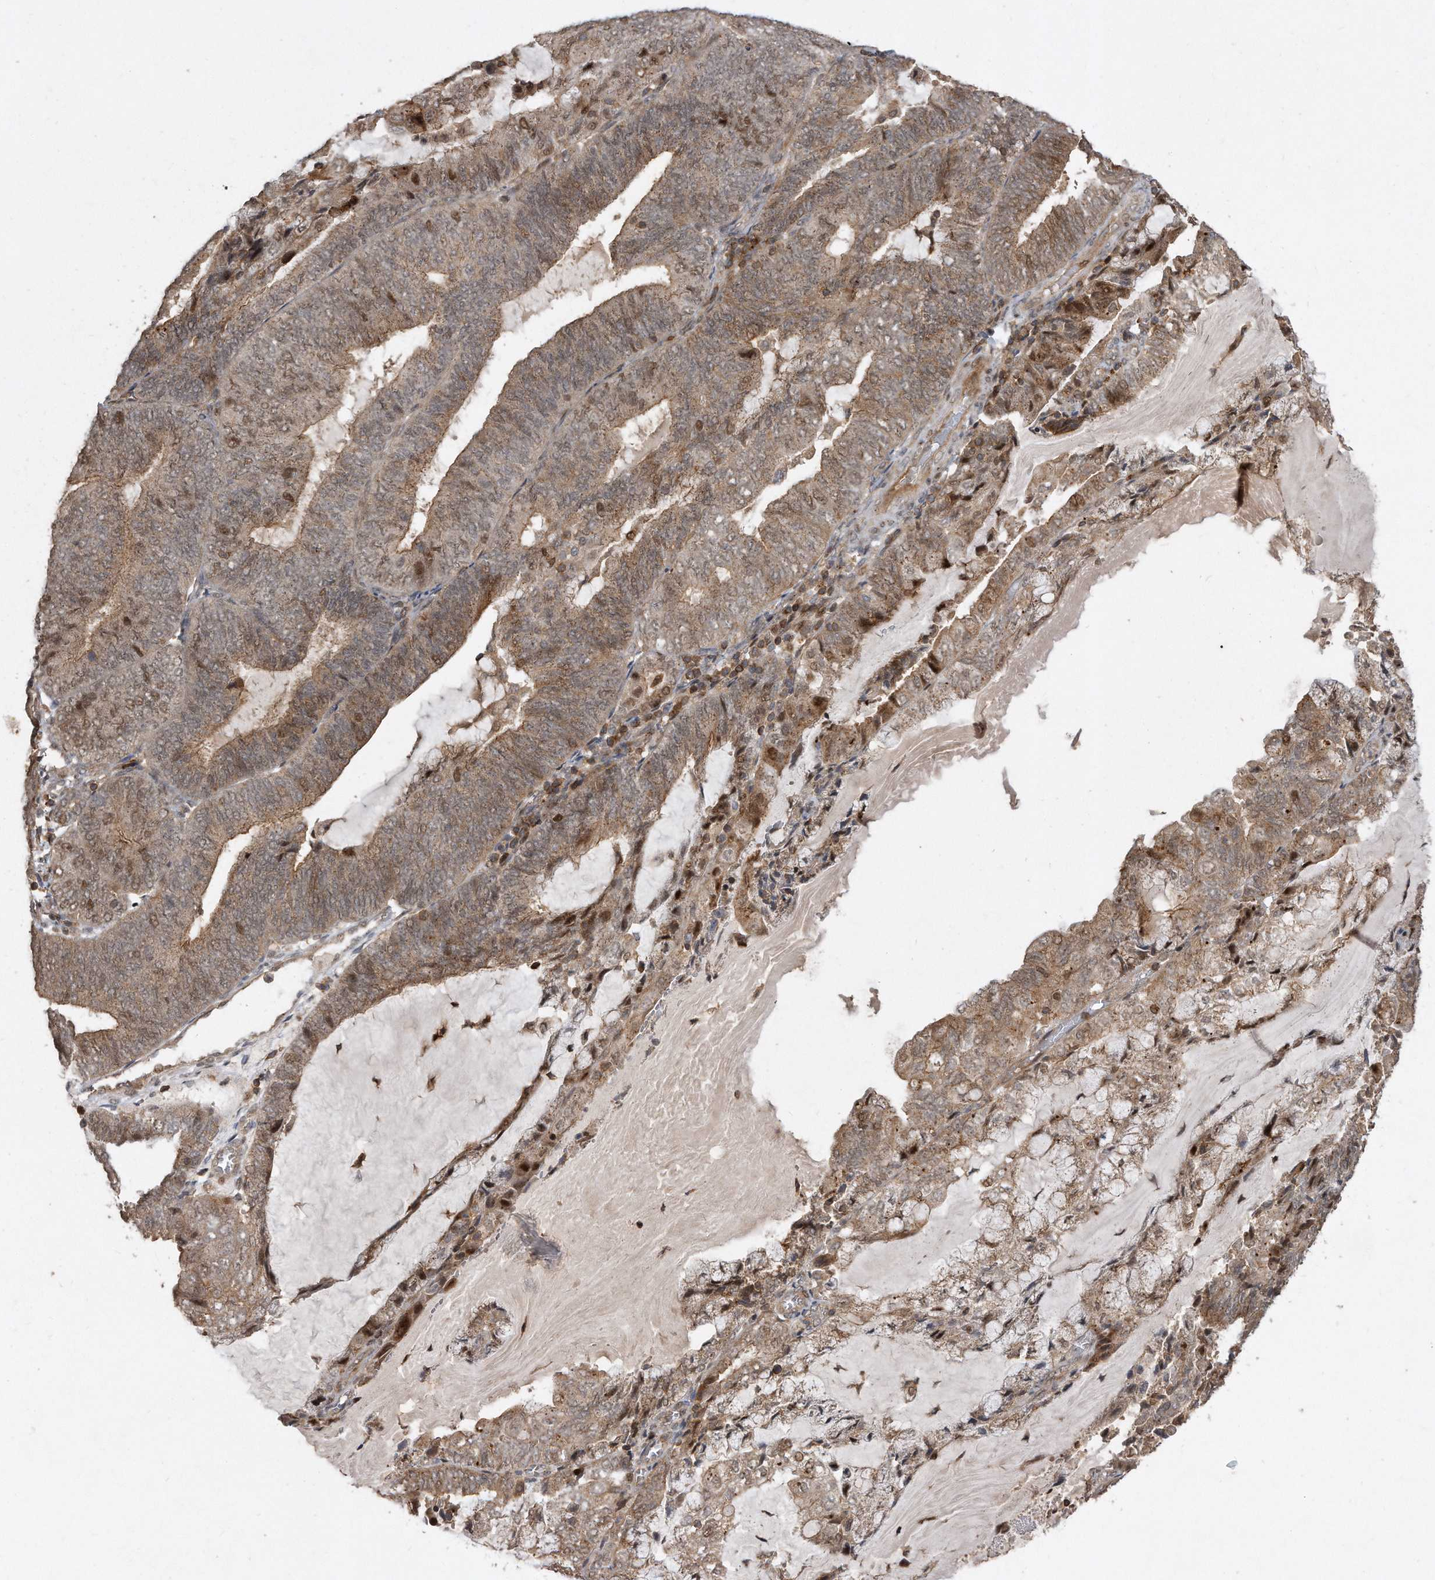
{"staining": {"intensity": "weak", "quantity": ">75%", "location": "cytoplasmic/membranous,nuclear"}, "tissue": "endometrial cancer", "cell_type": "Tumor cells", "image_type": "cancer", "snomed": [{"axis": "morphology", "description": "Adenocarcinoma, NOS"}, {"axis": "topography", "description": "Endometrium"}], "caption": "Adenocarcinoma (endometrial) was stained to show a protein in brown. There is low levels of weak cytoplasmic/membranous and nuclear staining in about >75% of tumor cells.", "gene": "PGBD2", "patient": {"sex": "female", "age": 81}}